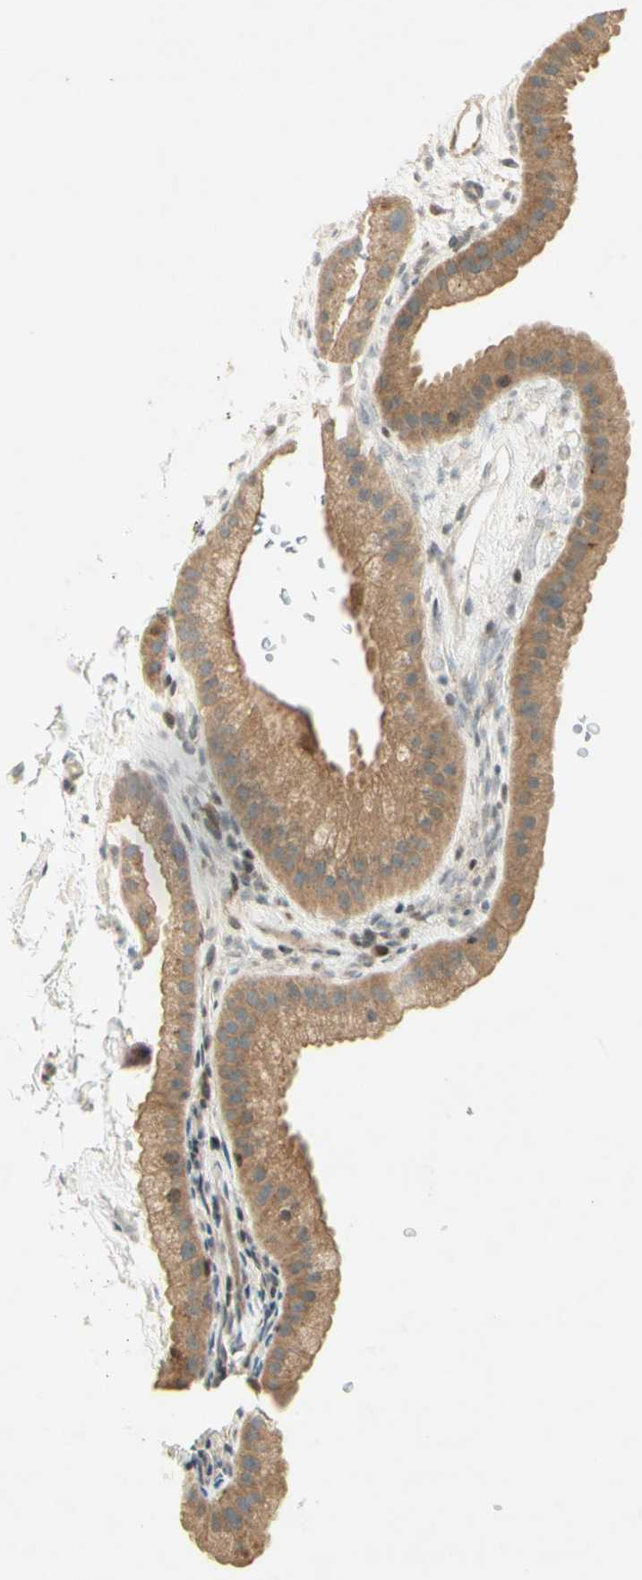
{"staining": {"intensity": "moderate", "quantity": ">75%", "location": "cytoplasmic/membranous"}, "tissue": "gallbladder", "cell_type": "Glandular cells", "image_type": "normal", "snomed": [{"axis": "morphology", "description": "Normal tissue, NOS"}, {"axis": "topography", "description": "Gallbladder"}], "caption": "Immunohistochemical staining of normal human gallbladder demonstrates moderate cytoplasmic/membranous protein expression in about >75% of glandular cells.", "gene": "ETF1", "patient": {"sex": "female", "age": 64}}